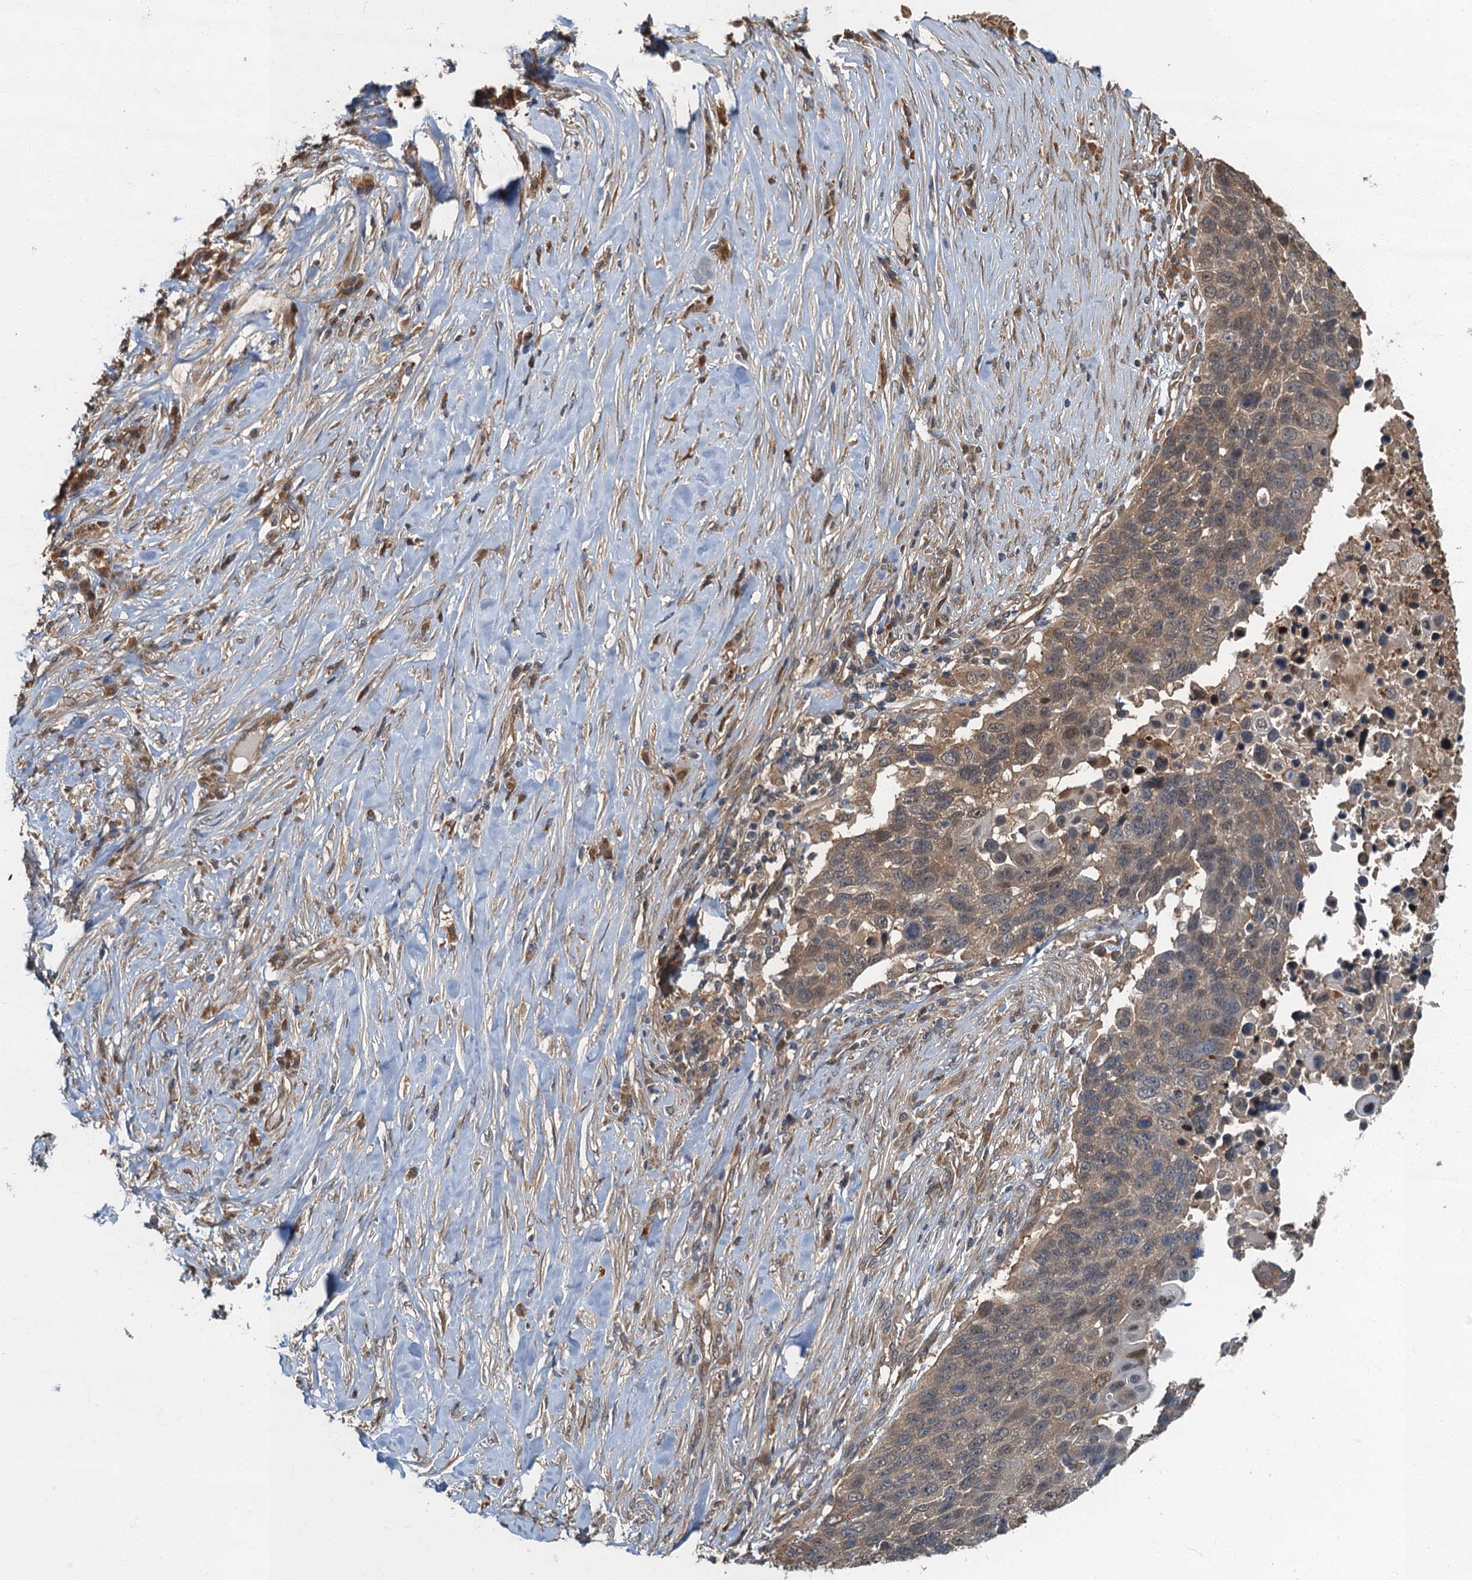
{"staining": {"intensity": "moderate", "quantity": "25%-75%", "location": "cytoplasmic/membranous,nuclear"}, "tissue": "lung cancer", "cell_type": "Tumor cells", "image_type": "cancer", "snomed": [{"axis": "morphology", "description": "Normal tissue, NOS"}, {"axis": "morphology", "description": "Squamous cell carcinoma, NOS"}, {"axis": "topography", "description": "Lymph node"}, {"axis": "topography", "description": "Lung"}], "caption": "Immunohistochemical staining of lung squamous cell carcinoma demonstrates medium levels of moderate cytoplasmic/membranous and nuclear positivity in approximately 25%-75% of tumor cells.", "gene": "TBCK", "patient": {"sex": "male", "age": 66}}